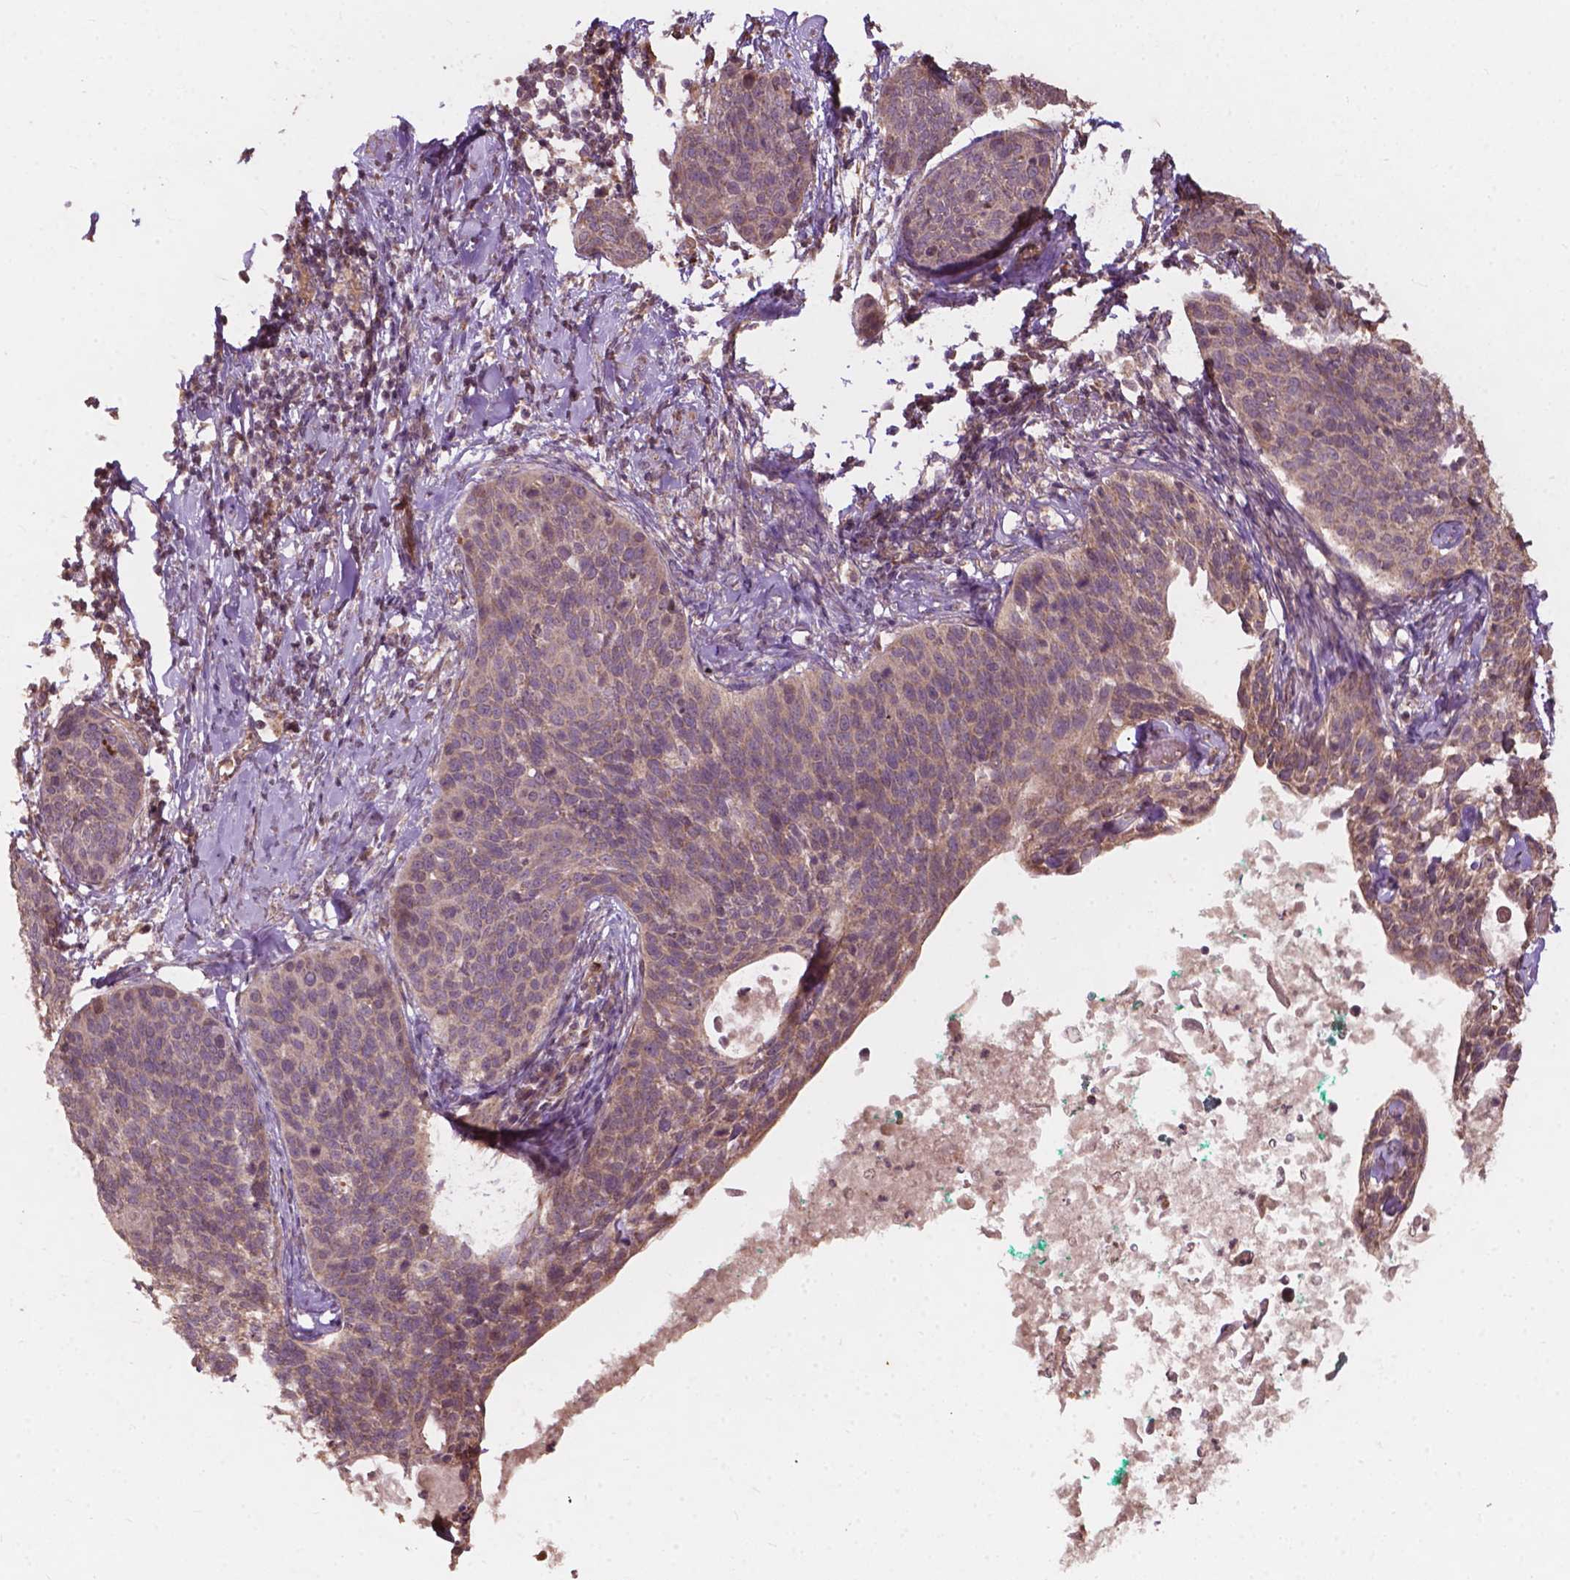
{"staining": {"intensity": "weak", "quantity": "25%-75%", "location": "cytoplasmic/membranous"}, "tissue": "cervical cancer", "cell_type": "Tumor cells", "image_type": "cancer", "snomed": [{"axis": "morphology", "description": "Squamous cell carcinoma, NOS"}, {"axis": "topography", "description": "Cervix"}], "caption": "Immunohistochemical staining of human squamous cell carcinoma (cervical) shows weak cytoplasmic/membranous protein staining in approximately 25%-75% of tumor cells.", "gene": "CDC42BPA", "patient": {"sex": "female", "age": 69}}